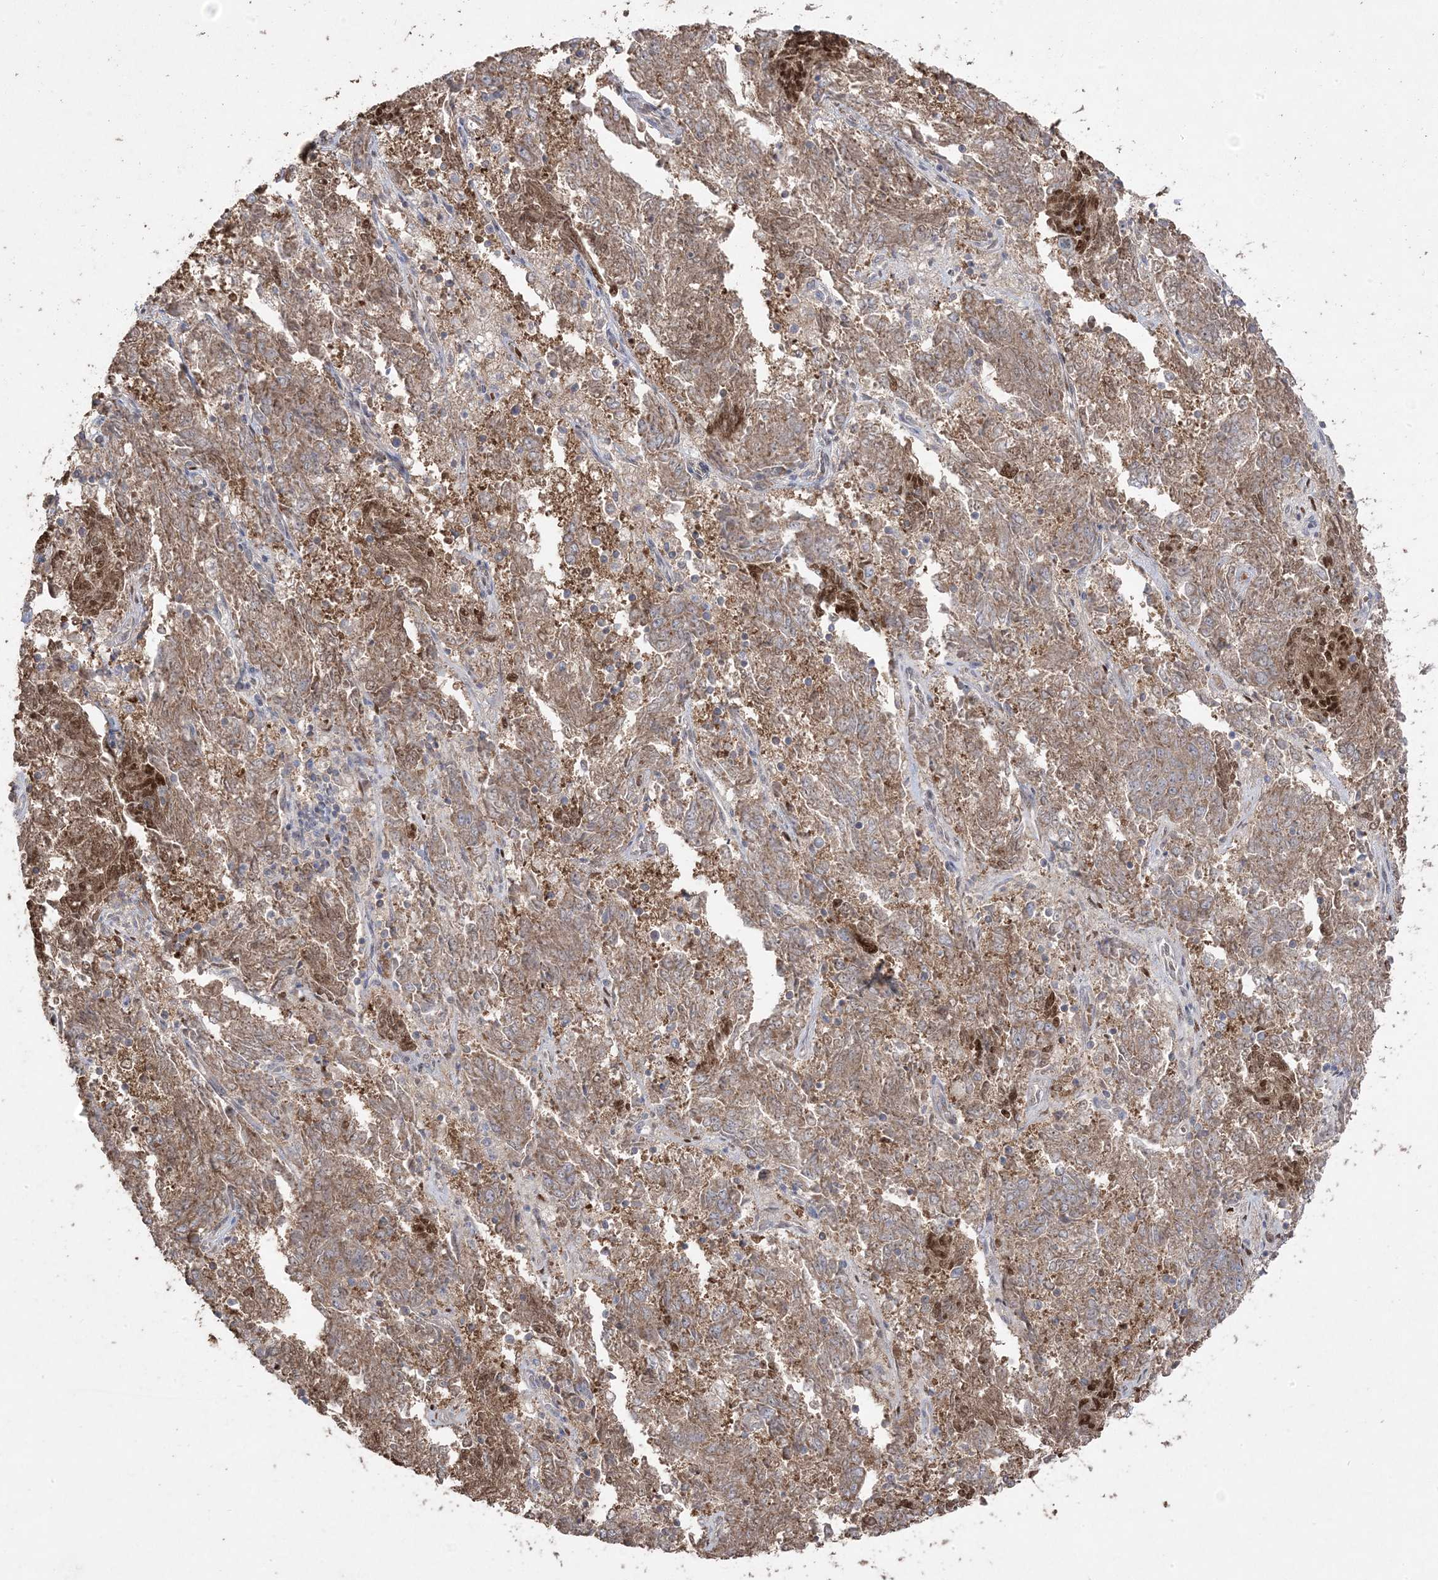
{"staining": {"intensity": "moderate", "quantity": ">75%", "location": "cytoplasmic/membranous"}, "tissue": "endometrial cancer", "cell_type": "Tumor cells", "image_type": "cancer", "snomed": [{"axis": "morphology", "description": "Adenocarcinoma, NOS"}, {"axis": "topography", "description": "Endometrium"}], "caption": "A micrograph of adenocarcinoma (endometrial) stained for a protein reveals moderate cytoplasmic/membranous brown staining in tumor cells. The protein is shown in brown color, while the nuclei are stained blue.", "gene": "PPOX", "patient": {"sex": "female", "age": 80}}